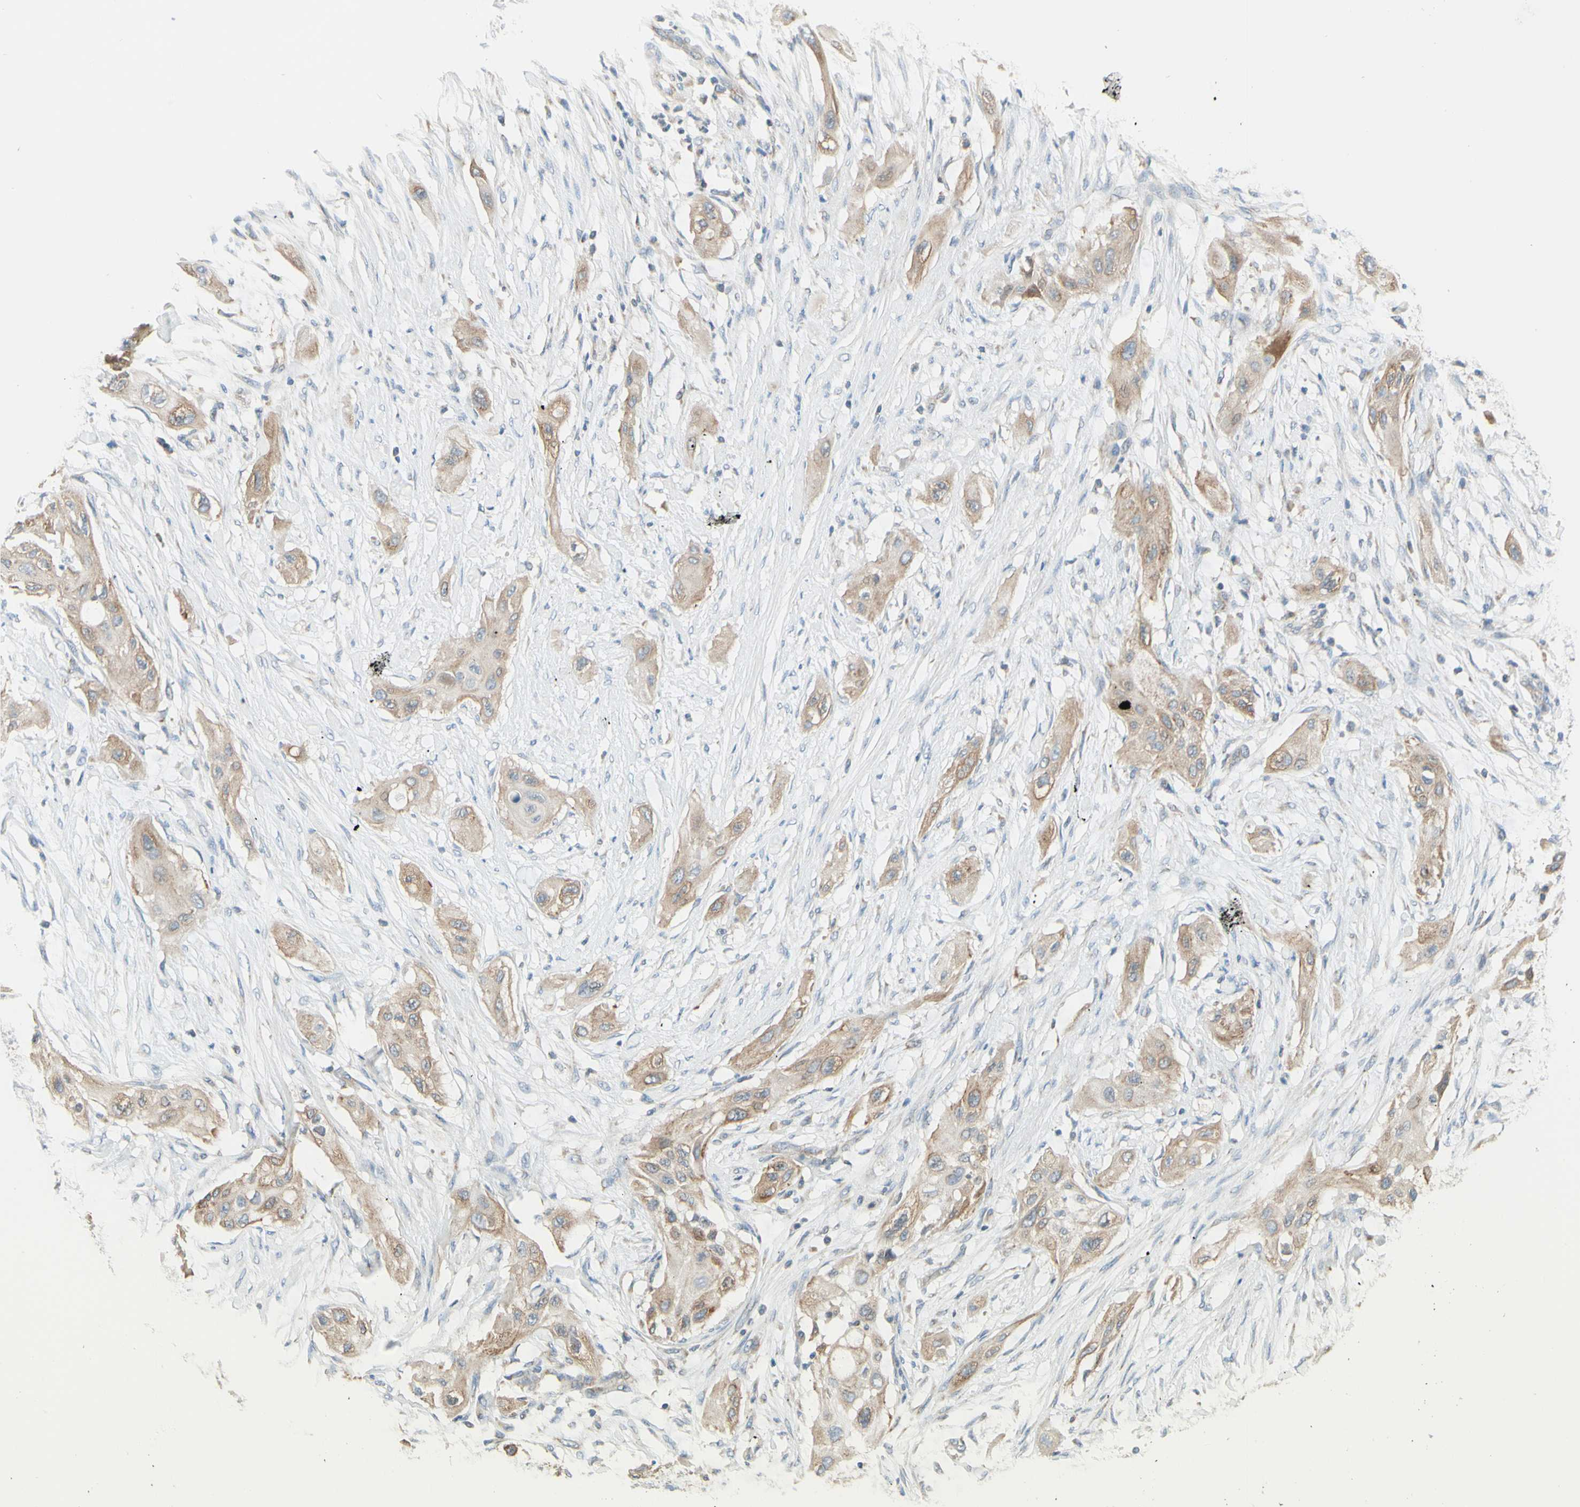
{"staining": {"intensity": "weak", "quantity": ">75%", "location": "cytoplasmic/membranous"}, "tissue": "lung cancer", "cell_type": "Tumor cells", "image_type": "cancer", "snomed": [{"axis": "morphology", "description": "Squamous cell carcinoma, NOS"}, {"axis": "topography", "description": "Lung"}], "caption": "A photomicrograph of human squamous cell carcinoma (lung) stained for a protein demonstrates weak cytoplasmic/membranous brown staining in tumor cells. (DAB = brown stain, brightfield microscopy at high magnification).", "gene": "ARMC10", "patient": {"sex": "female", "age": 47}}